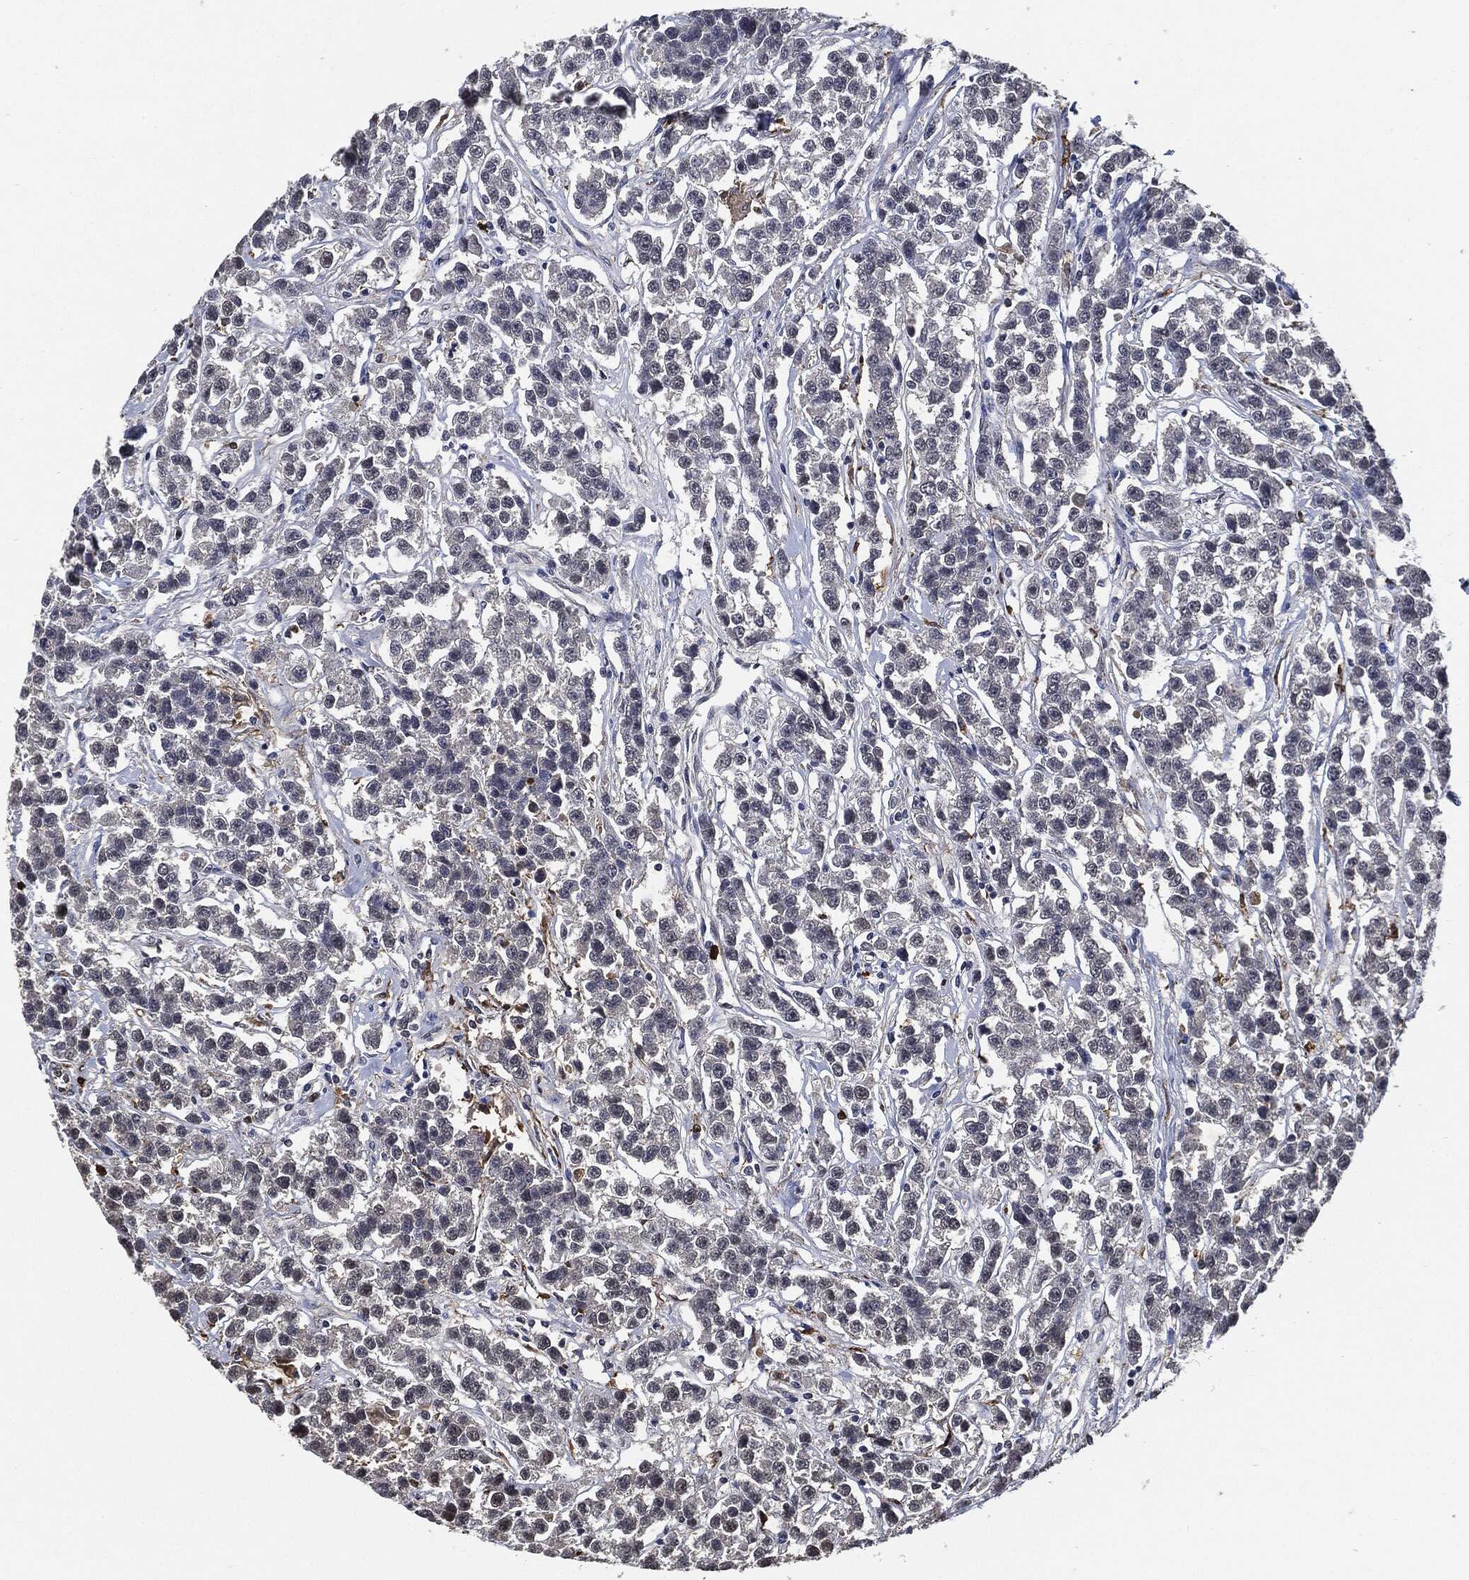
{"staining": {"intensity": "negative", "quantity": "none", "location": "none"}, "tissue": "testis cancer", "cell_type": "Tumor cells", "image_type": "cancer", "snomed": [{"axis": "morphology", "description": "Seminoma, NOS"}, {"axis": "topography", "description": "Testis"}], "caption": "Testis seminoma was stained to show a protein in brown. There is no significant expression in tumor cells.", "gene": "S100A9", "patient": {"sex": "male", "age": 59}}